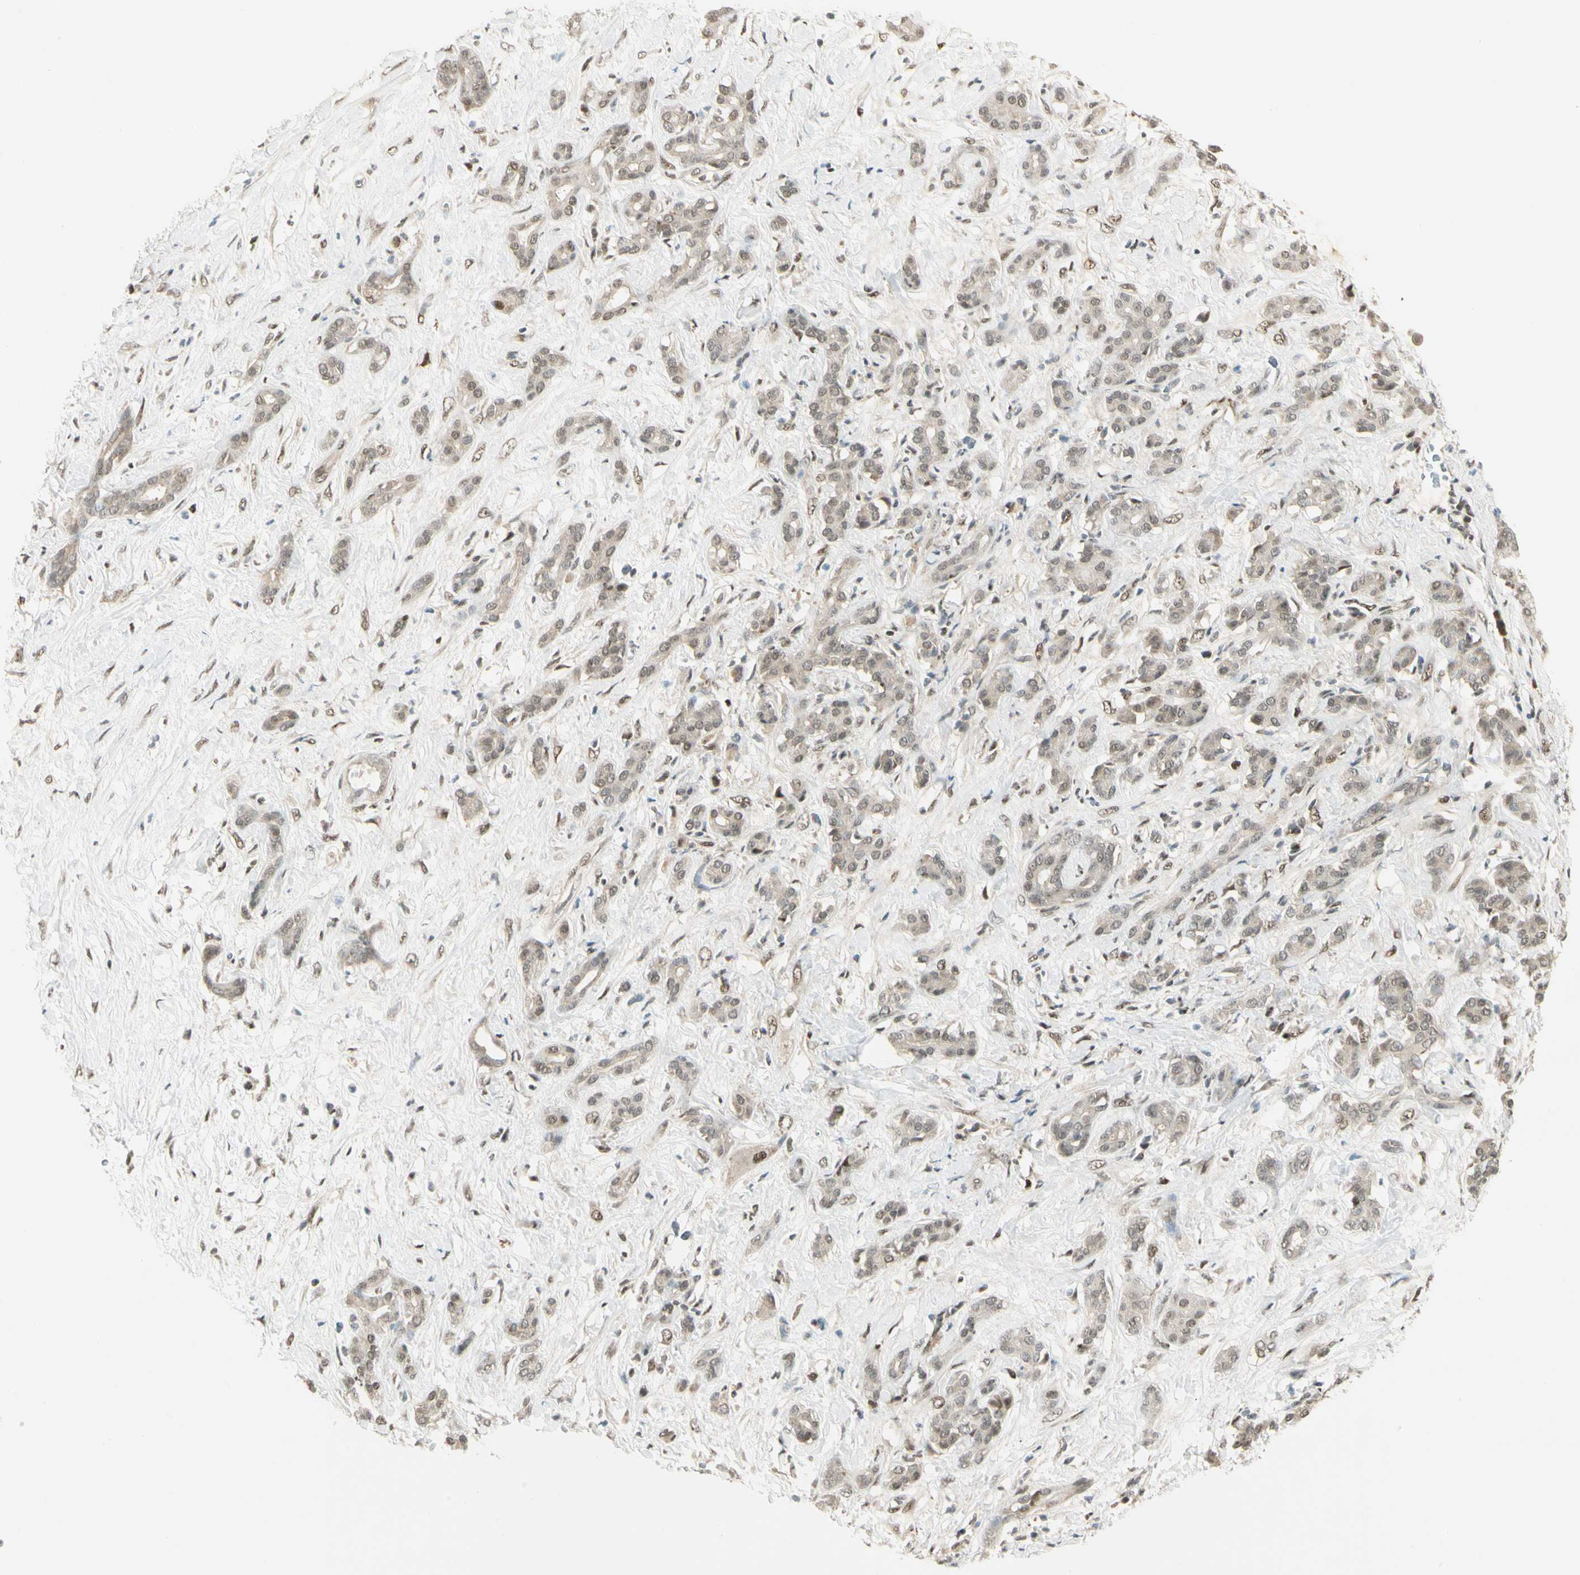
{"staining": {"intensity": "weak", "quantity": ">75%", "location": "cytoplasmic/membranous,nuclear"}, "tissue": "pancreatic cancer", "cell_type": "Tumor cells", "image_type": "cancer", "snomed": [{"axis": "morphology", "description": "Adenocarcinoma, NOS"}, {"axis": "topography", "description": "Pancreas"}], "caption": "A brown stain labels weak cytoplasmic/membranous and nuclear expression of a protein in human pancreatic cancer (adenocarcinoma) tumor cells. (IHC, brightfield microscopy, high magnification).", "gene": "GTF3A", "patient": {"sex": "male", "age": 41}}